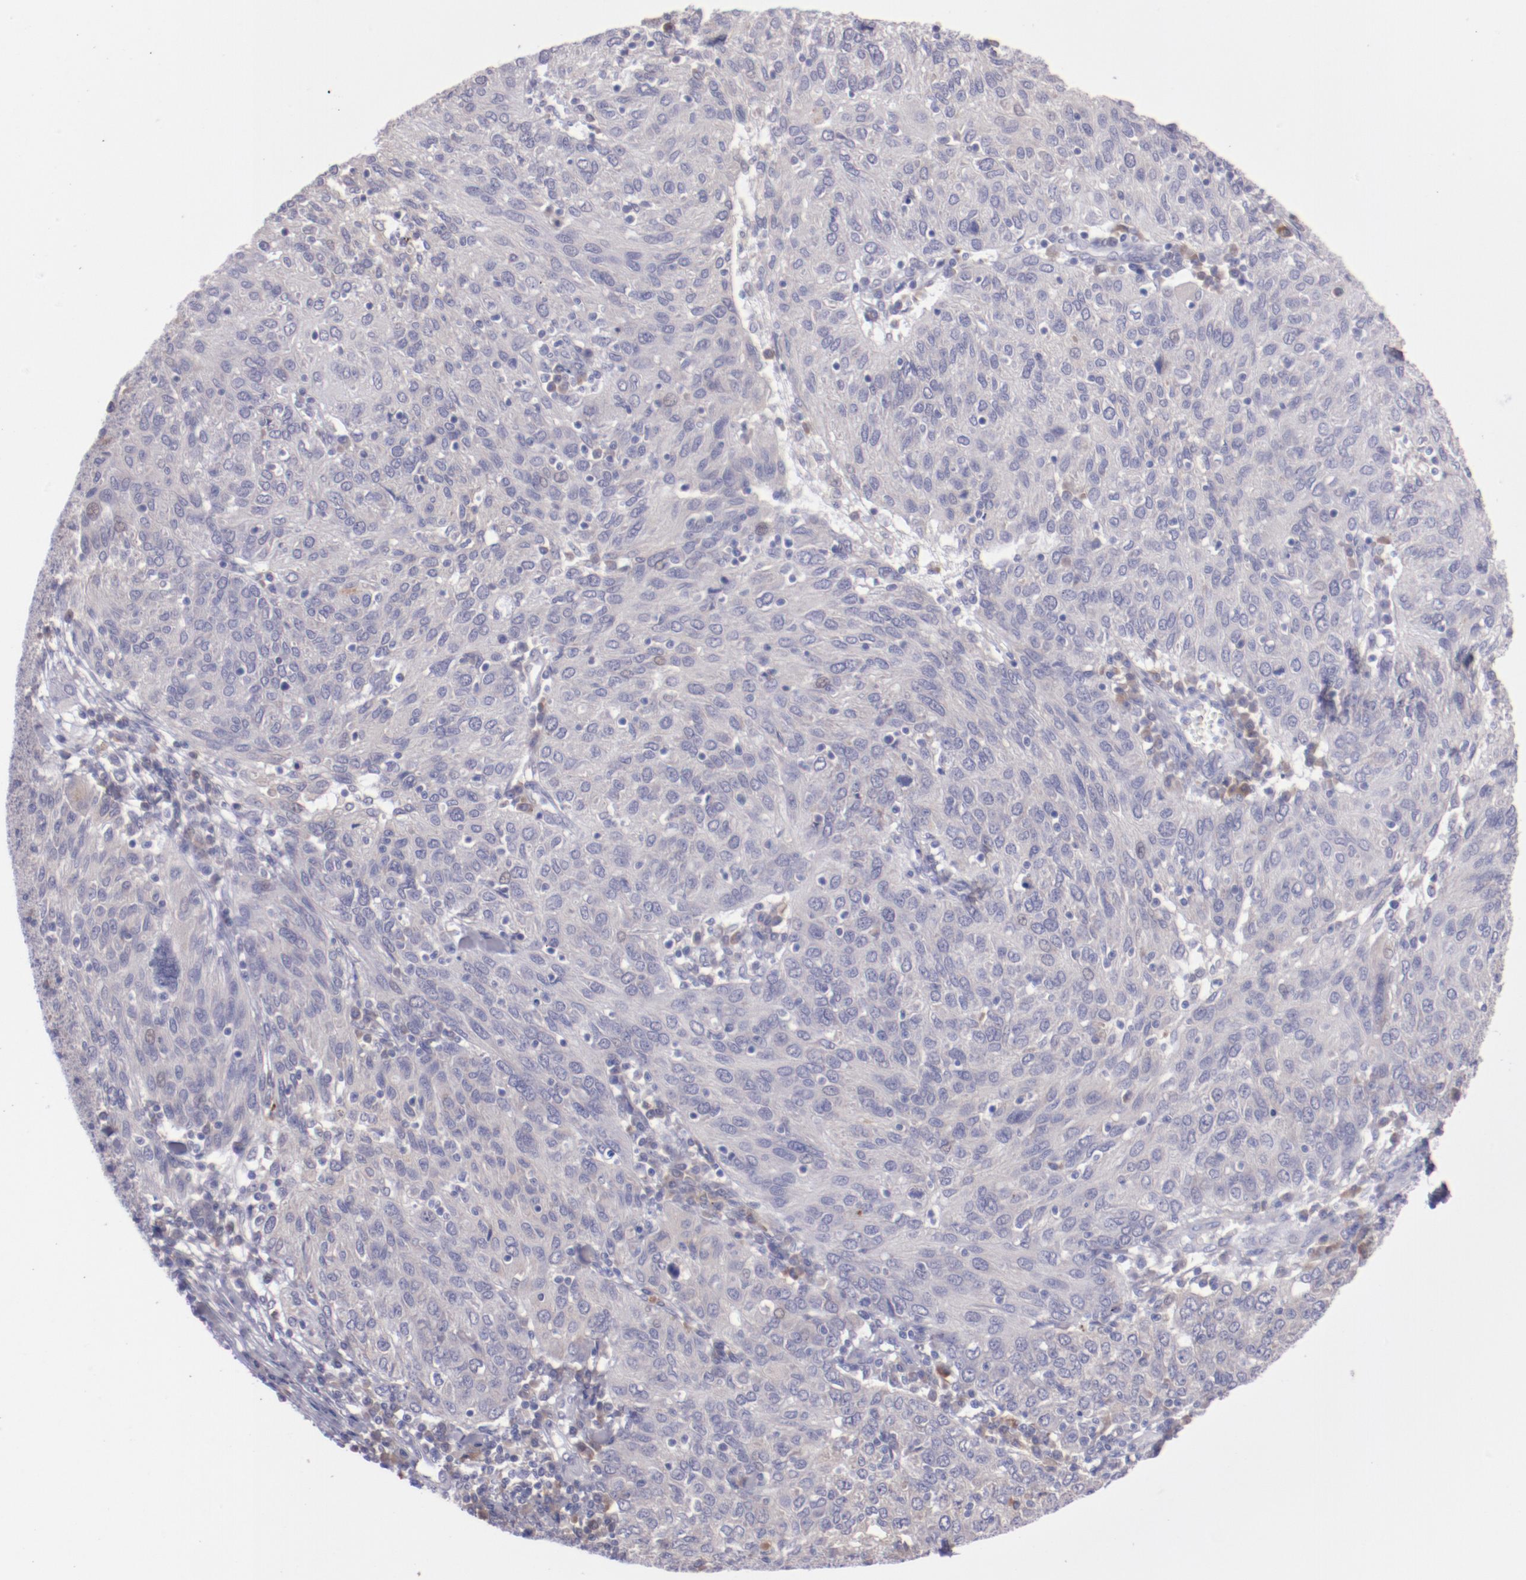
{"staining": {"intensity": "negative", "quantity": "none", "location": "none"}, "tissue": "ovarian cancer", "cell_type": "Tumor cells", "image_type": "cancer", "snomed": [{"axis": "morphology", "description": "Carcinoma, endometroid"}, {"axis": "topography", "description": "Ovary"}], "caption": "High magnification brightfield microscopy of endometroid carcinoma (ovarian) stained with DAB (3,3'-diaminobenzidine) (brown) and counterstained with hematoxylin (blue): tumor cells show no significant positivity.", "gene": "TRAF3", "patient": {"sex": "female", "age": 50}}